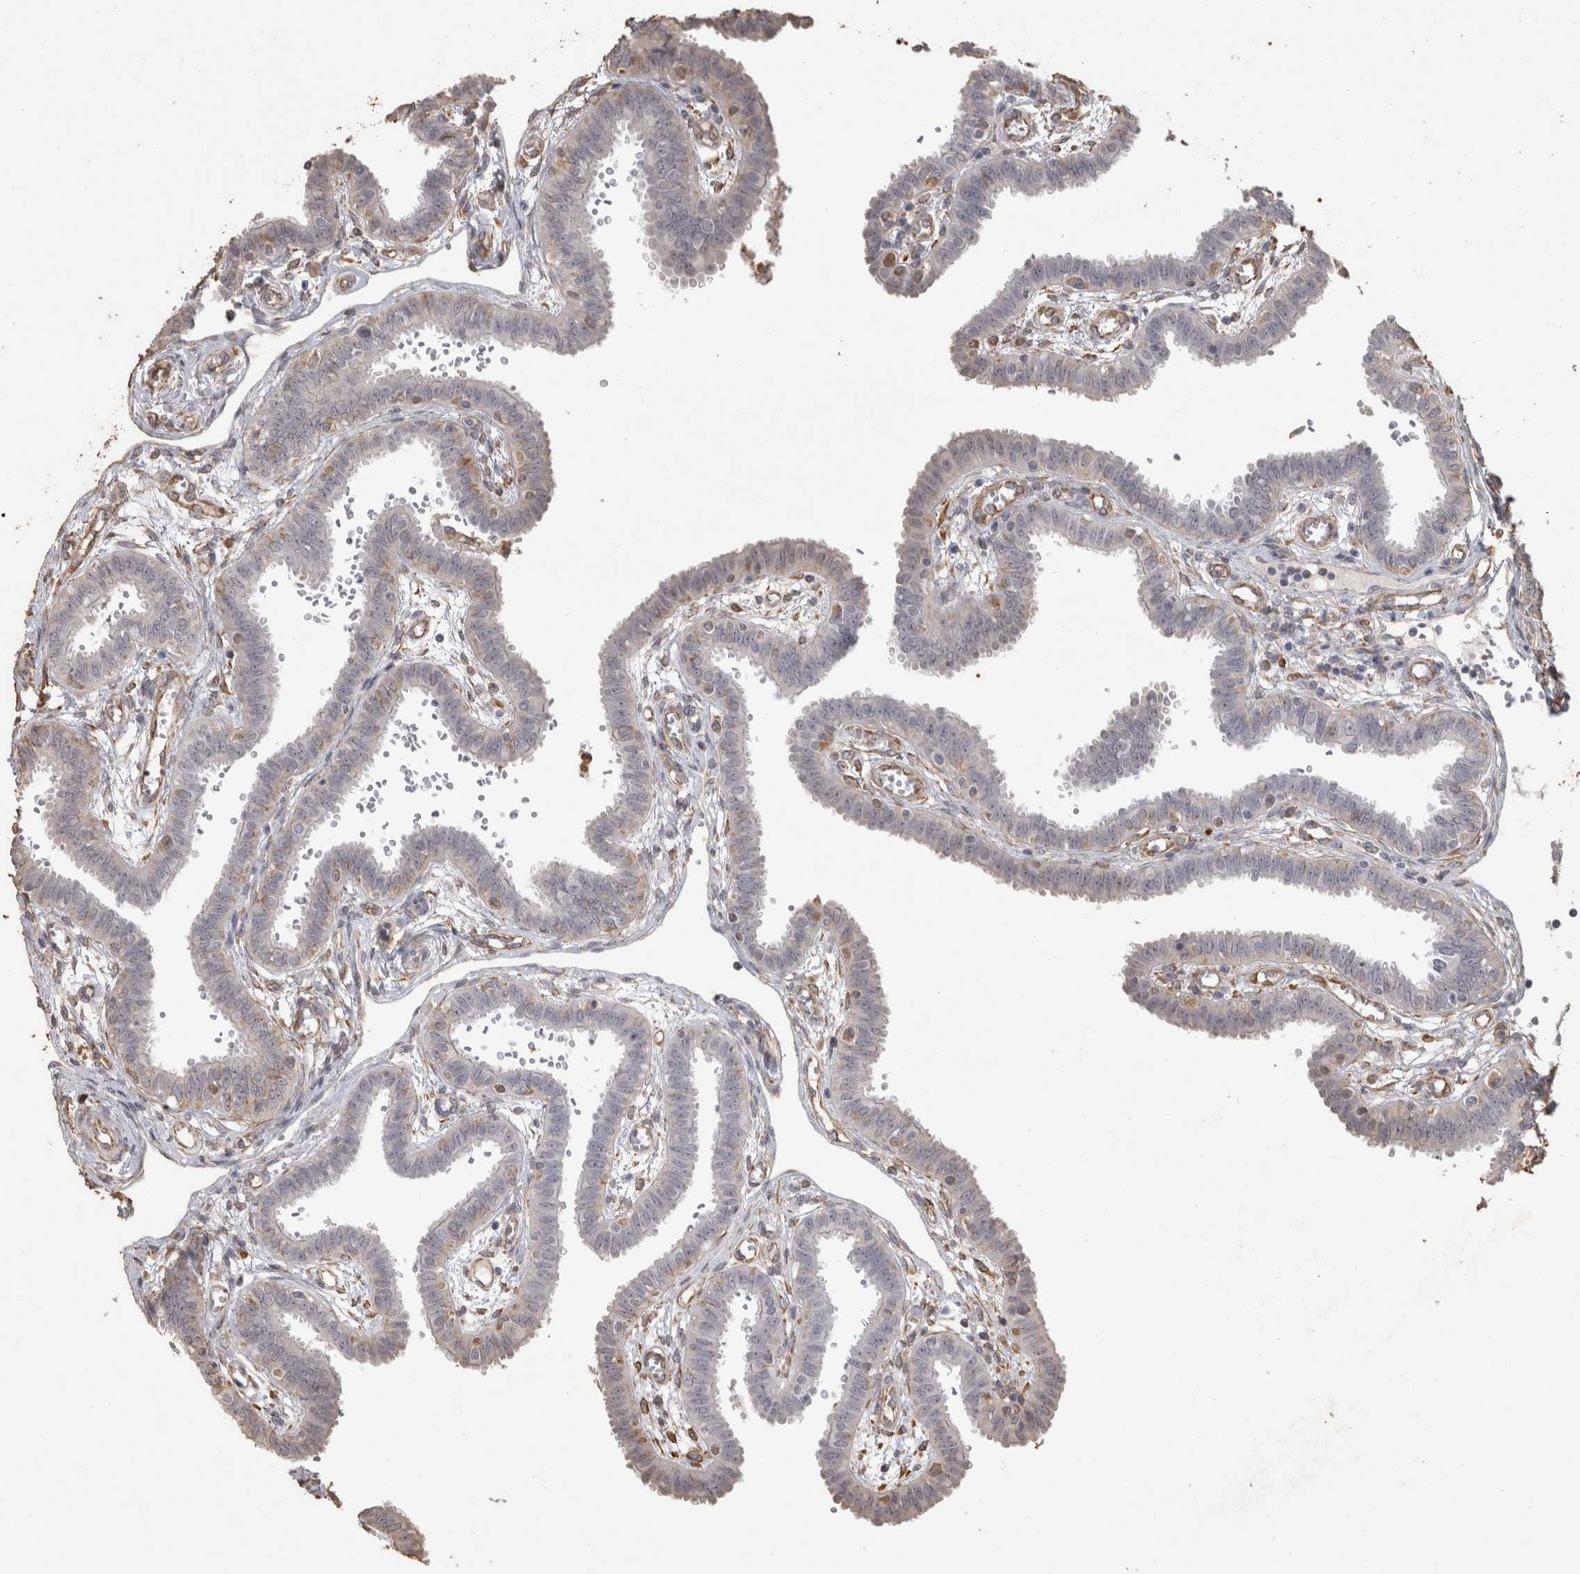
{"staining": {"intensity": "weak", "quantity": "<25%", "location": "cytoplasmic/membranous"}, "tissue": "fallopian tube", "cell_type": "Glandular cells", "image_type": "normal", "snomed": [{"axis": "morphology", "description": "Normal tissue, NOS"}, {"axis": "topography", "description": "Fallopian tube"}], "caption": "This is an IHC micrograph of benign fallopian tube. There is no expression in glandular cells.", "gene": "REPS2", "patient": {"sex": "female", "age": 32}}